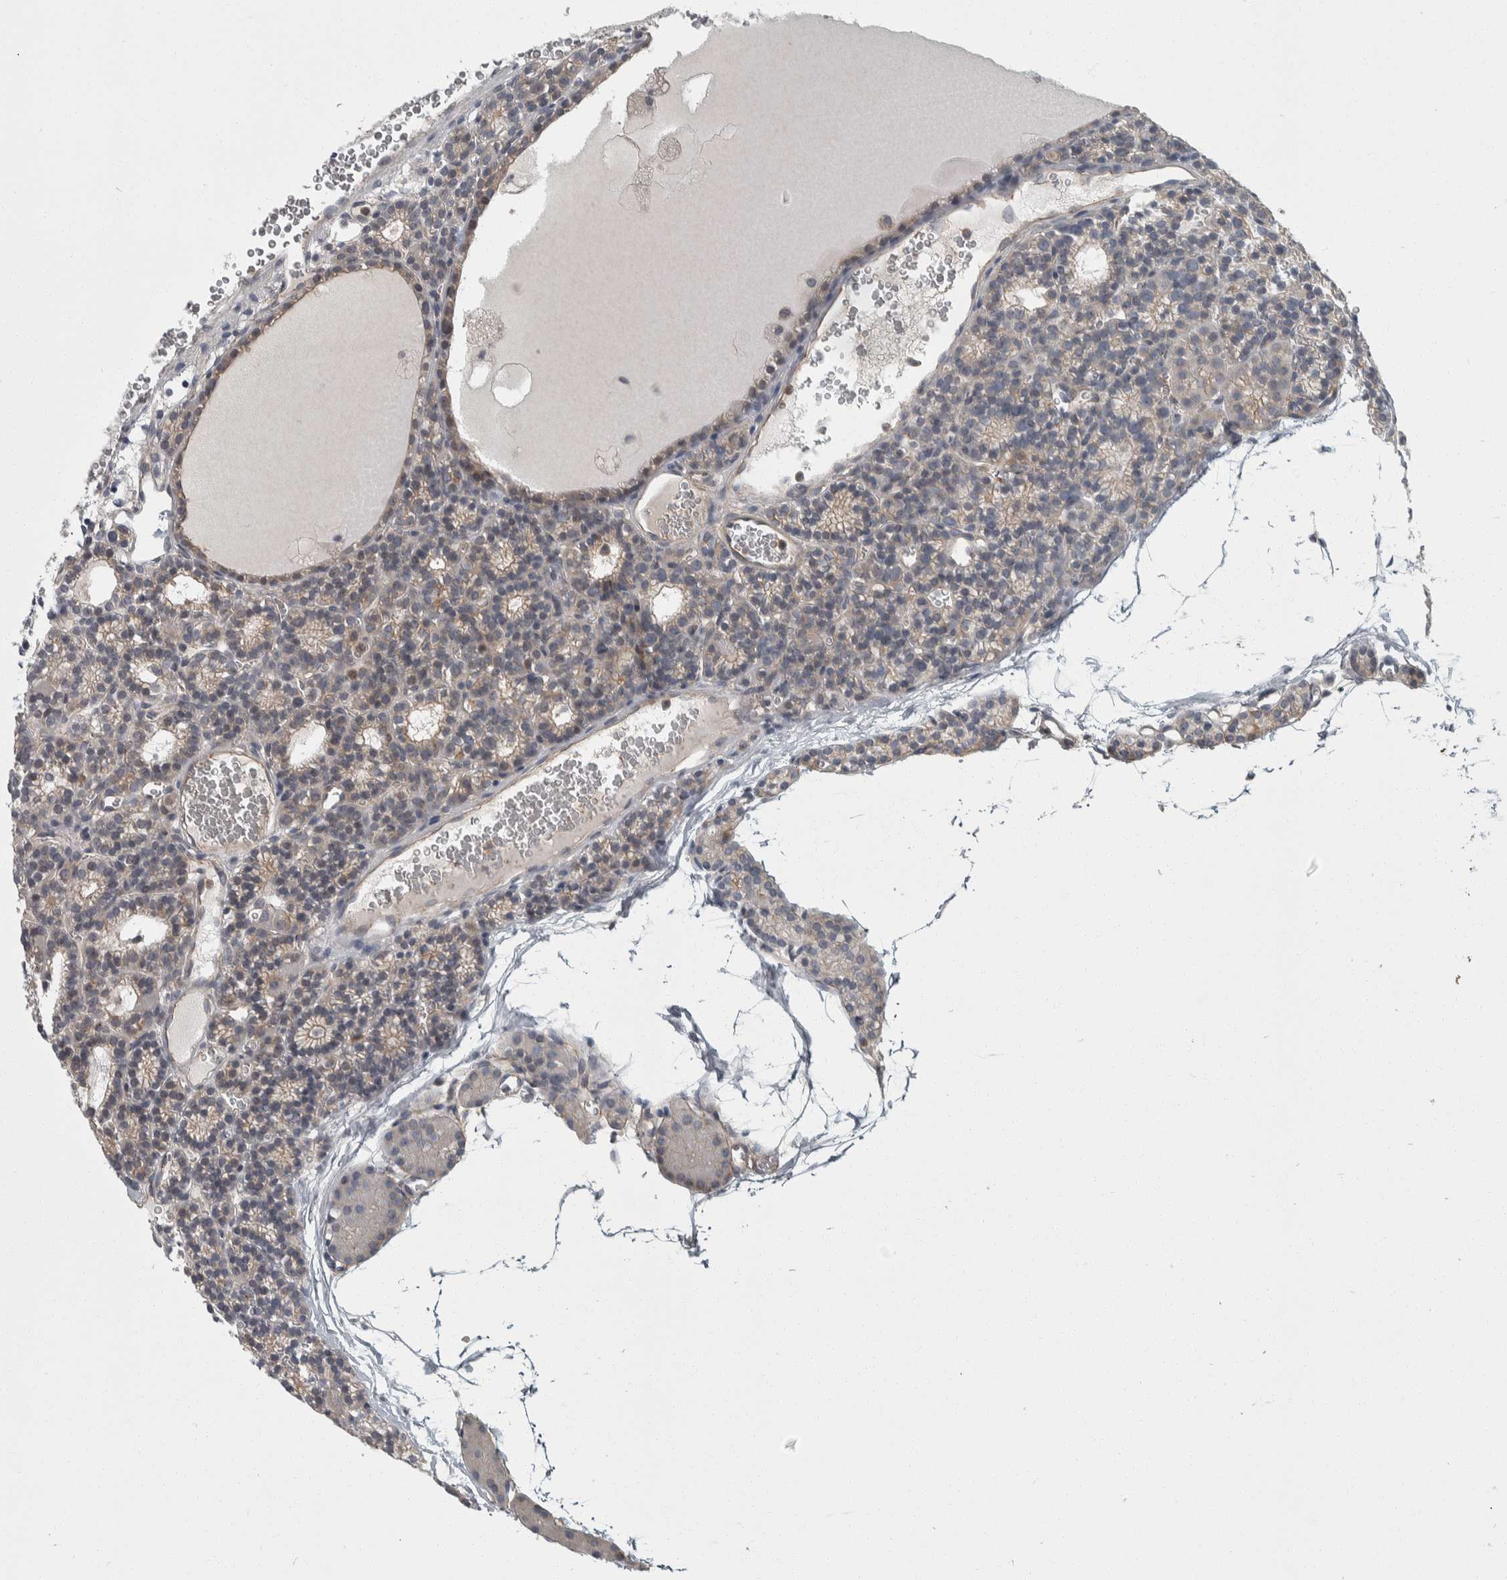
{"staining": {"intensity": "negative", "quantity": "none", "location": "none"}, "tissue": "parathyroid gland", "cell_type": "Glandular cells", "image_type": "normal", "snomed": [{"axis": "morphology", "description": "Normal tissue, NOS"}, {"axis": "morphology", "description": "Adenoma, NOS"}, {"axis": "topography", "description": "Parathyroid gland"}], "caption": "Immunohistochemistry of benign parathyroid gland exhibits no expression in glandular cells. (Immunohistochemistry (ihc), brightfield microscopy, high magnification).", "gene": "KCNJ3", "patient": {"sex": "female", "age": 58}}